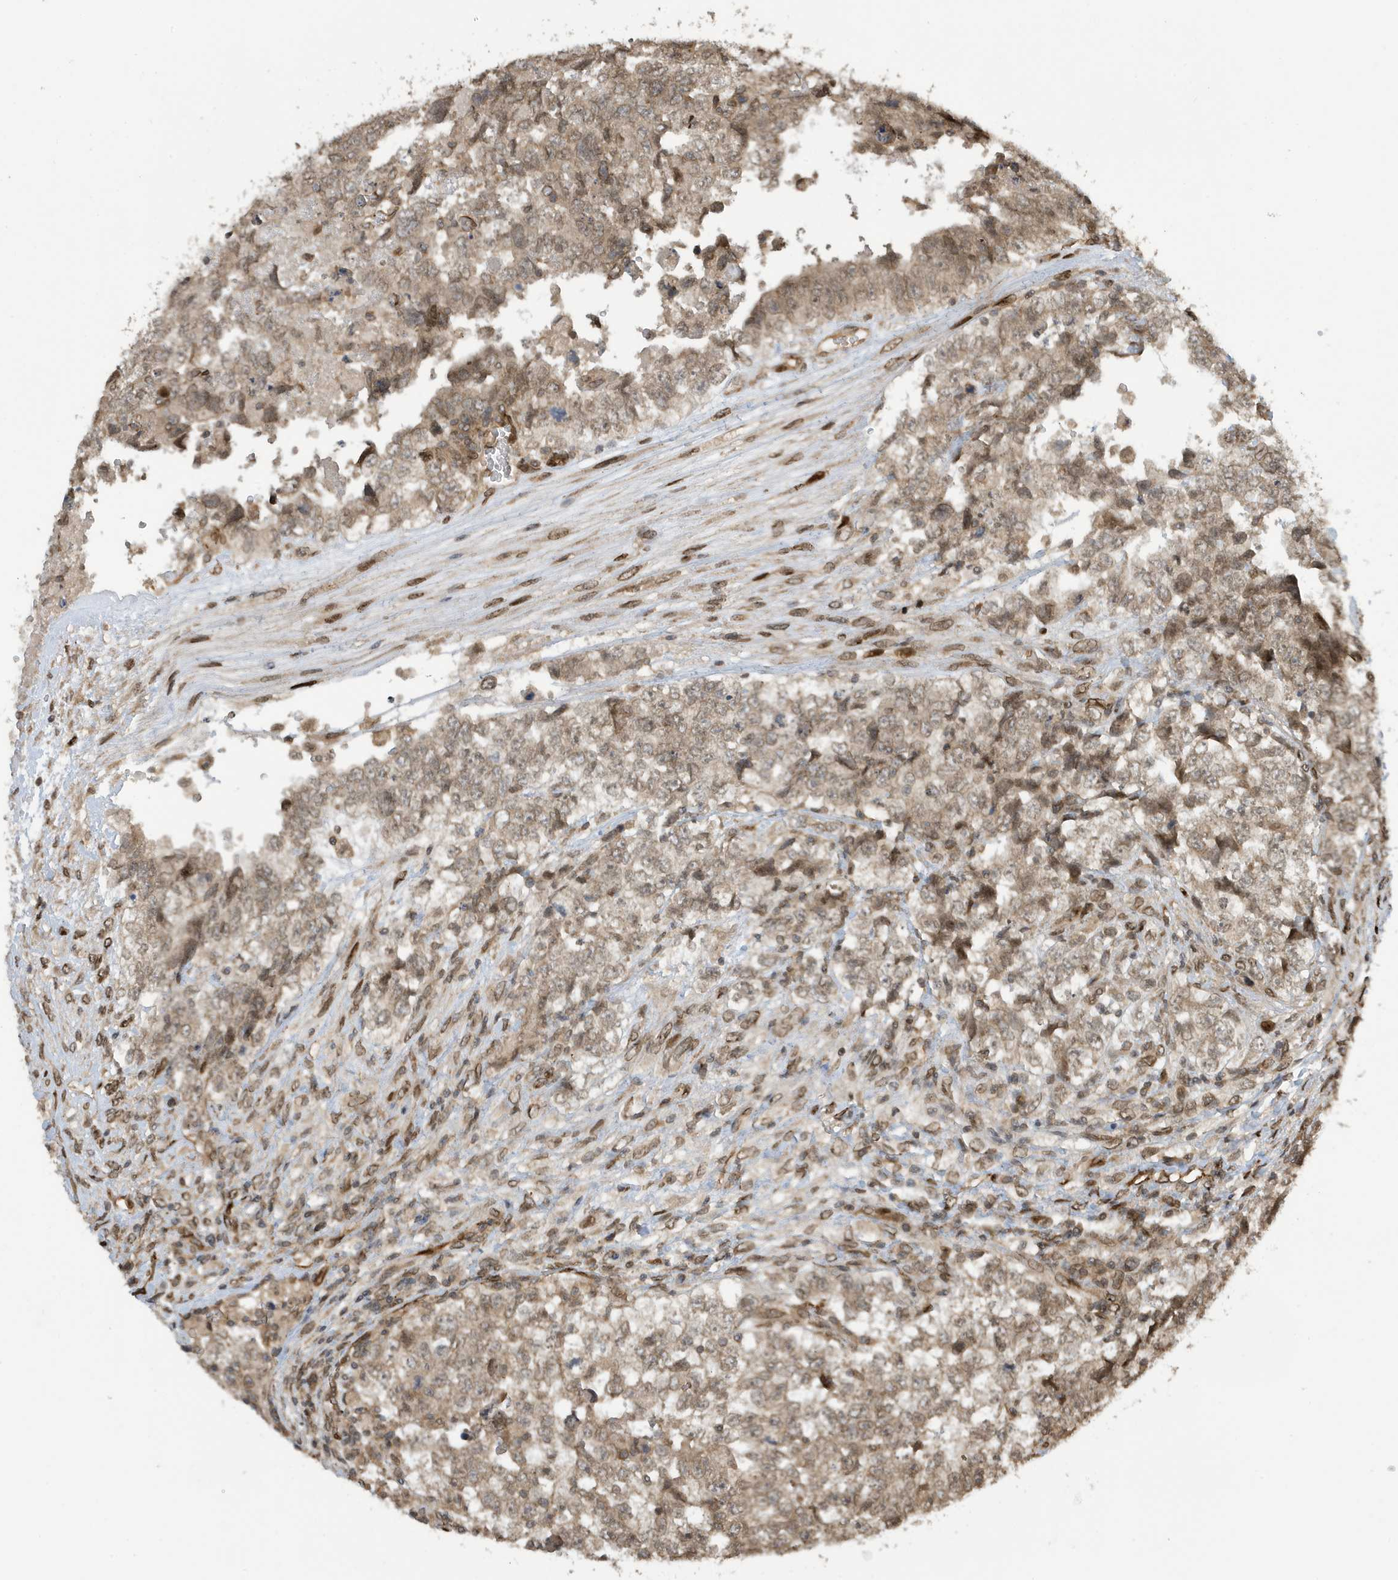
{"staining": {"intensity": "weak", "quantity": "25%-75%", "location": "cytoplasmic/membranous"}, "tissue": "testis cancer", "cell_type": "Tumor cells", "image_type": "cancer", "snomed": [{"axis": "morphology", "description": "Carcinoma, Embryonal, NOS"}, {"axis": "topography", "description": "Testis"}], "caption": "Immunohistochemical staining of human testis embryonal carcinoma demonstrates low levels of weak cytoplasmic/membranous protein staining in about 25%-75% of tumor cells.", "gene": "DUSP18", "patient": {"sex": "male", "age": 37}}